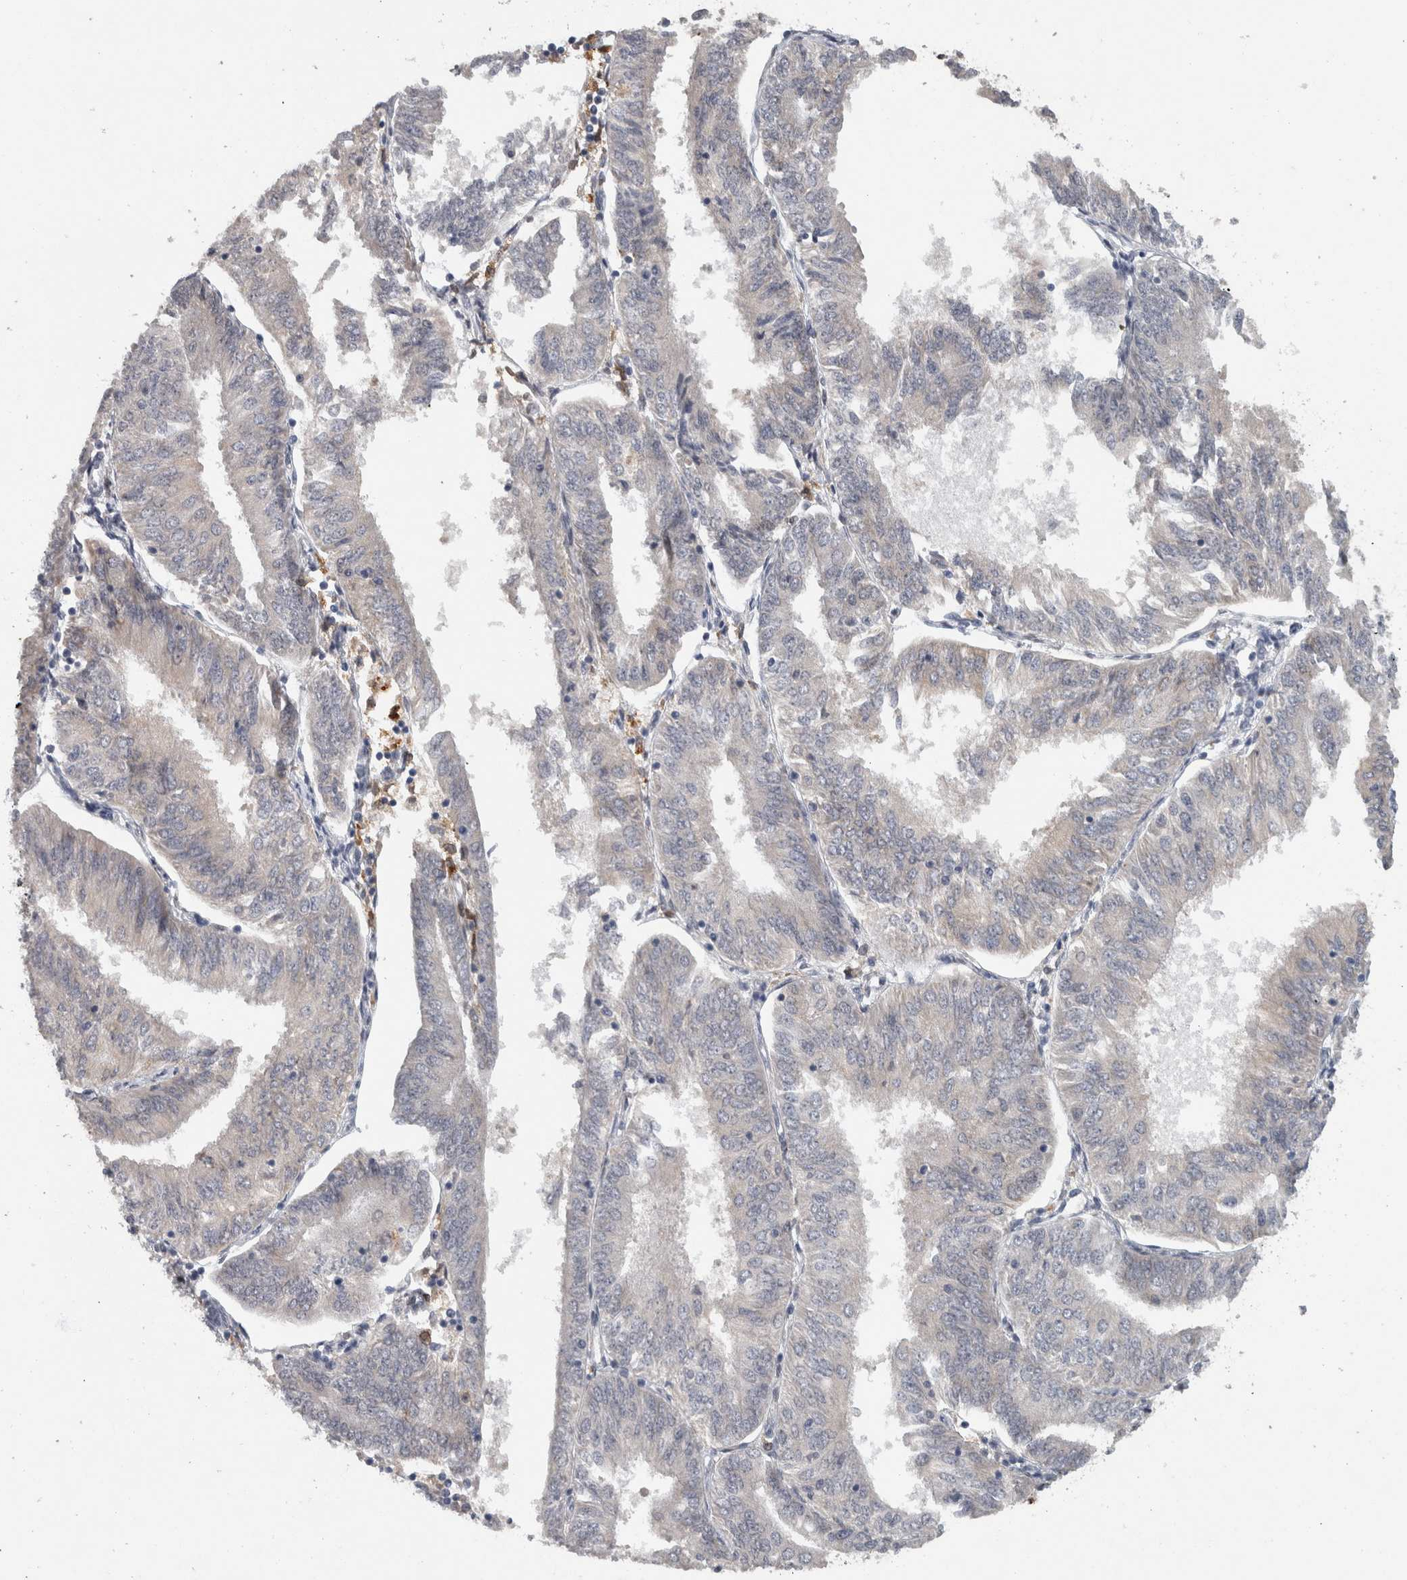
{"staining": {"intensity": "negative", "quantity": "none", "location": "none"}, "tissue": "endometrial cancer", "cell_type": "Tumor cells", "image_type": "cancer", "snomed": [{"axis": "morphology", "description": "Adenocarcinoma, NOS"}, {"axis": "topography", "description": "Endometrium"}], "caption": "This micrograph is of endometrial adenocarcinoma stained with immunohistochemistry (IHC) to label a protein in brown with the nuclei are counter-stained blue. There is no staining in tumor cells.", "gene": "PRXL2A", "patient": {"sex": "female", "age": 58}}